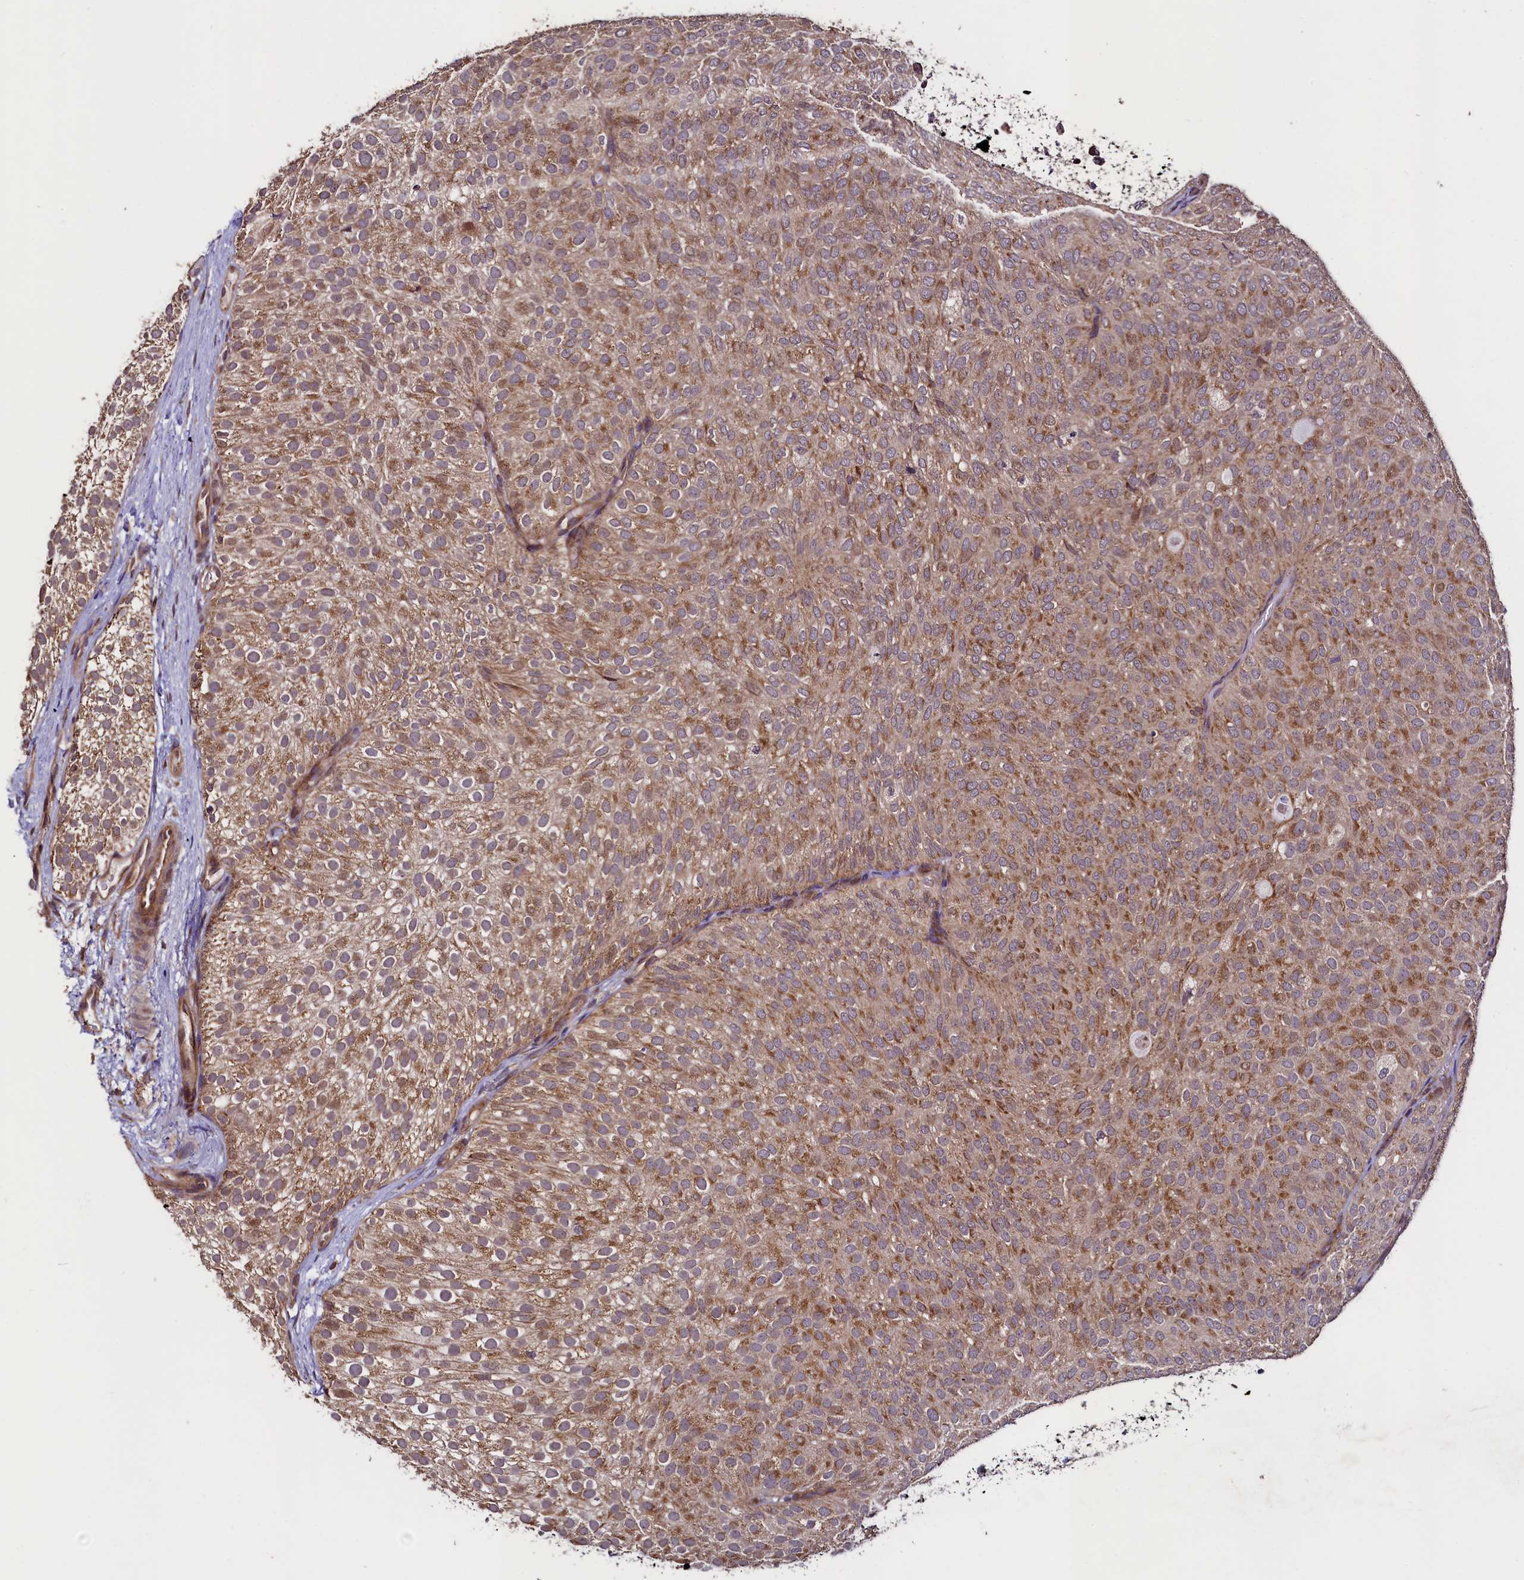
{"staining": {"intensity": "moderate", "quantity": ">75%", "location": "cytoplasmic/membranous"}, "tissue": "urothelial cancer", "cell_type": "Tumor cells", "image_type": "cancer", "snomed": [{"axis": "morphology", "description": "Urothelial carcinoma, Low grade"}, {"axis": "topography", "description": "Urinary bladder"}], "caption": "An image showing moderate cytoplasmic/membranous staining in about >75% of tumor cells in urothelial cancer, as visualized by brown immunohistochemical staining.", "gene": "RBFA", "patient": {"sex": "male", "age": 78}}